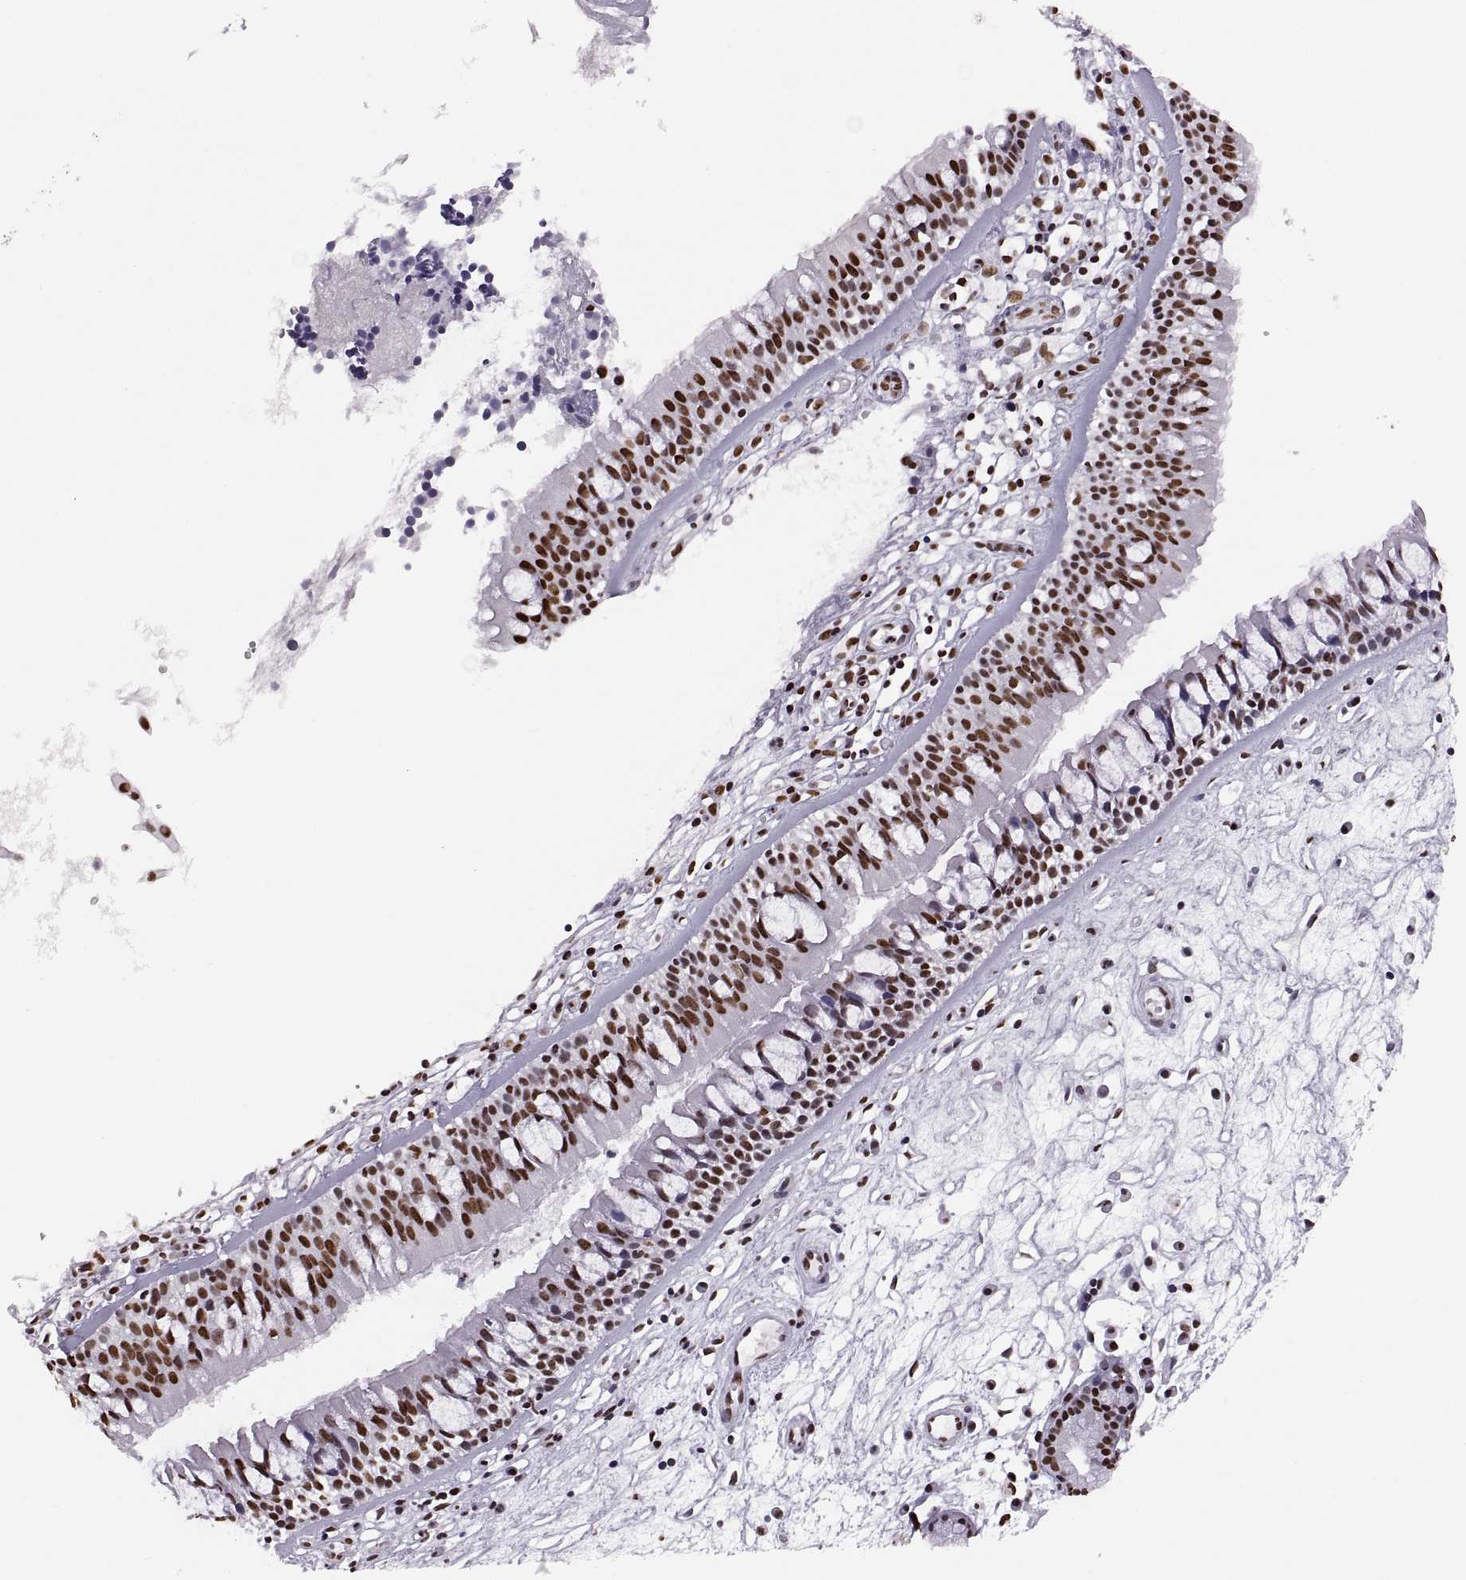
{"staining": {"intensity": "strong", "quantity": "25%-75%", "location": "nuclear"}, "tissue": "nasopharynx", "cell_type": "Respiratory epithelial cells", "image_type": "normal", "snomed": [{"axis": "morphology", "description": "Normal tissue, NOS"}, {"axis": "topography", "description": "Nasopharynx"}], "caption": "Approximately 25%-75% of respiratory epithelial cells in normal human nasopharynx display strong nuclear protein expression as visualized by brown immunohistochemical staining.", "gene": "SNAI1", "patient": {"sex": "female", "age": 68}}